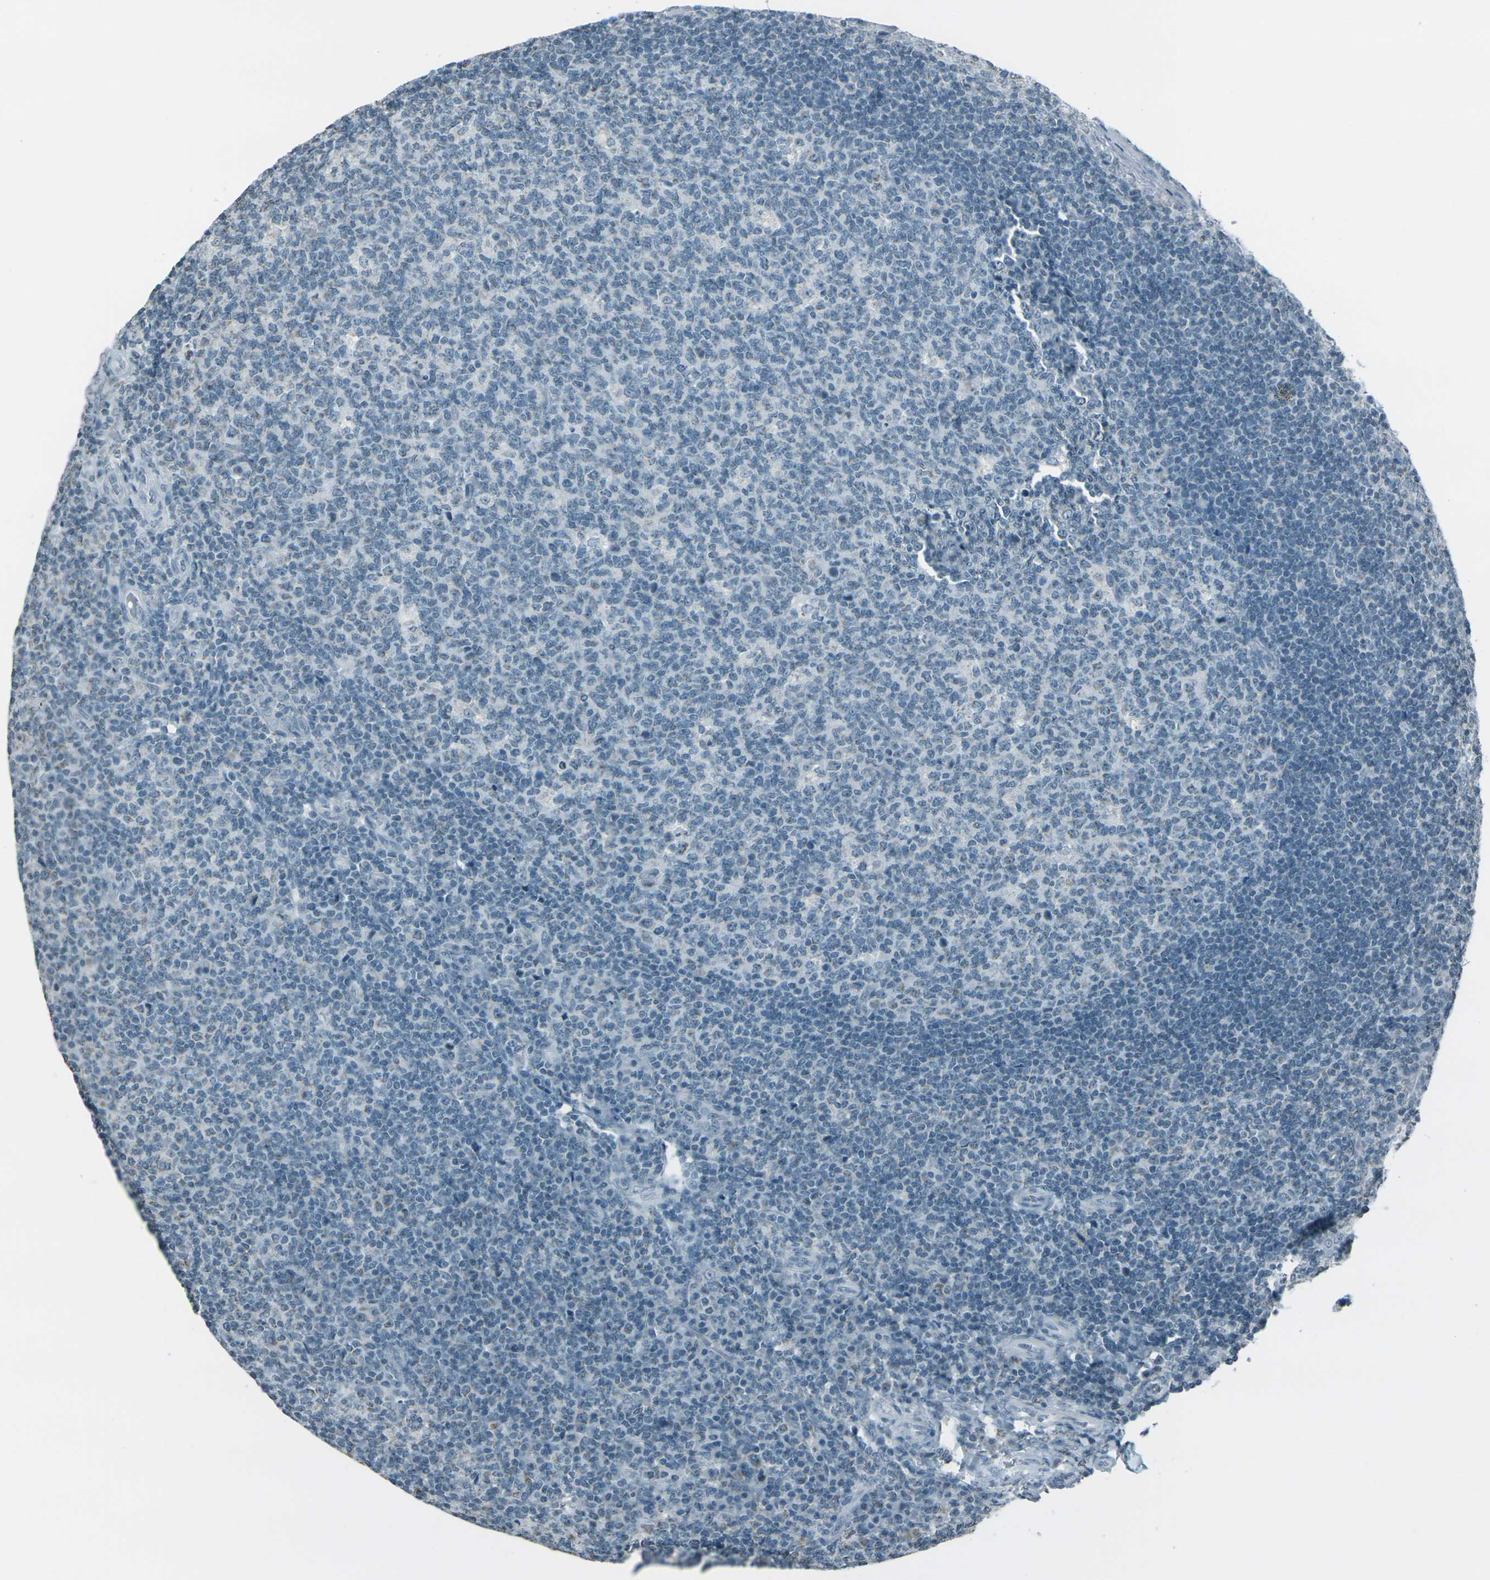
{"staining": {"intensity": "moderate", "quantity": "<25%", "location": "cytoplasmic/membranous"}, "tissue": "tonsil", "cell_type": "Germinal center cells", "image_type": "normal", "snomed": [{"axis": "morphology", "description": "Normal tissue, NOS"}, {"axis": "topography", "description": "Tonsil"}], "caption": "Moderate cytoplasmic/membranous positivity is appreciated in about <25% of germinal center cells in normal tonsil. (IHC, brightfield microscopy, high magnification).", "gene": "H2BC1", "patient": {"sex": "male", "age": 17}}